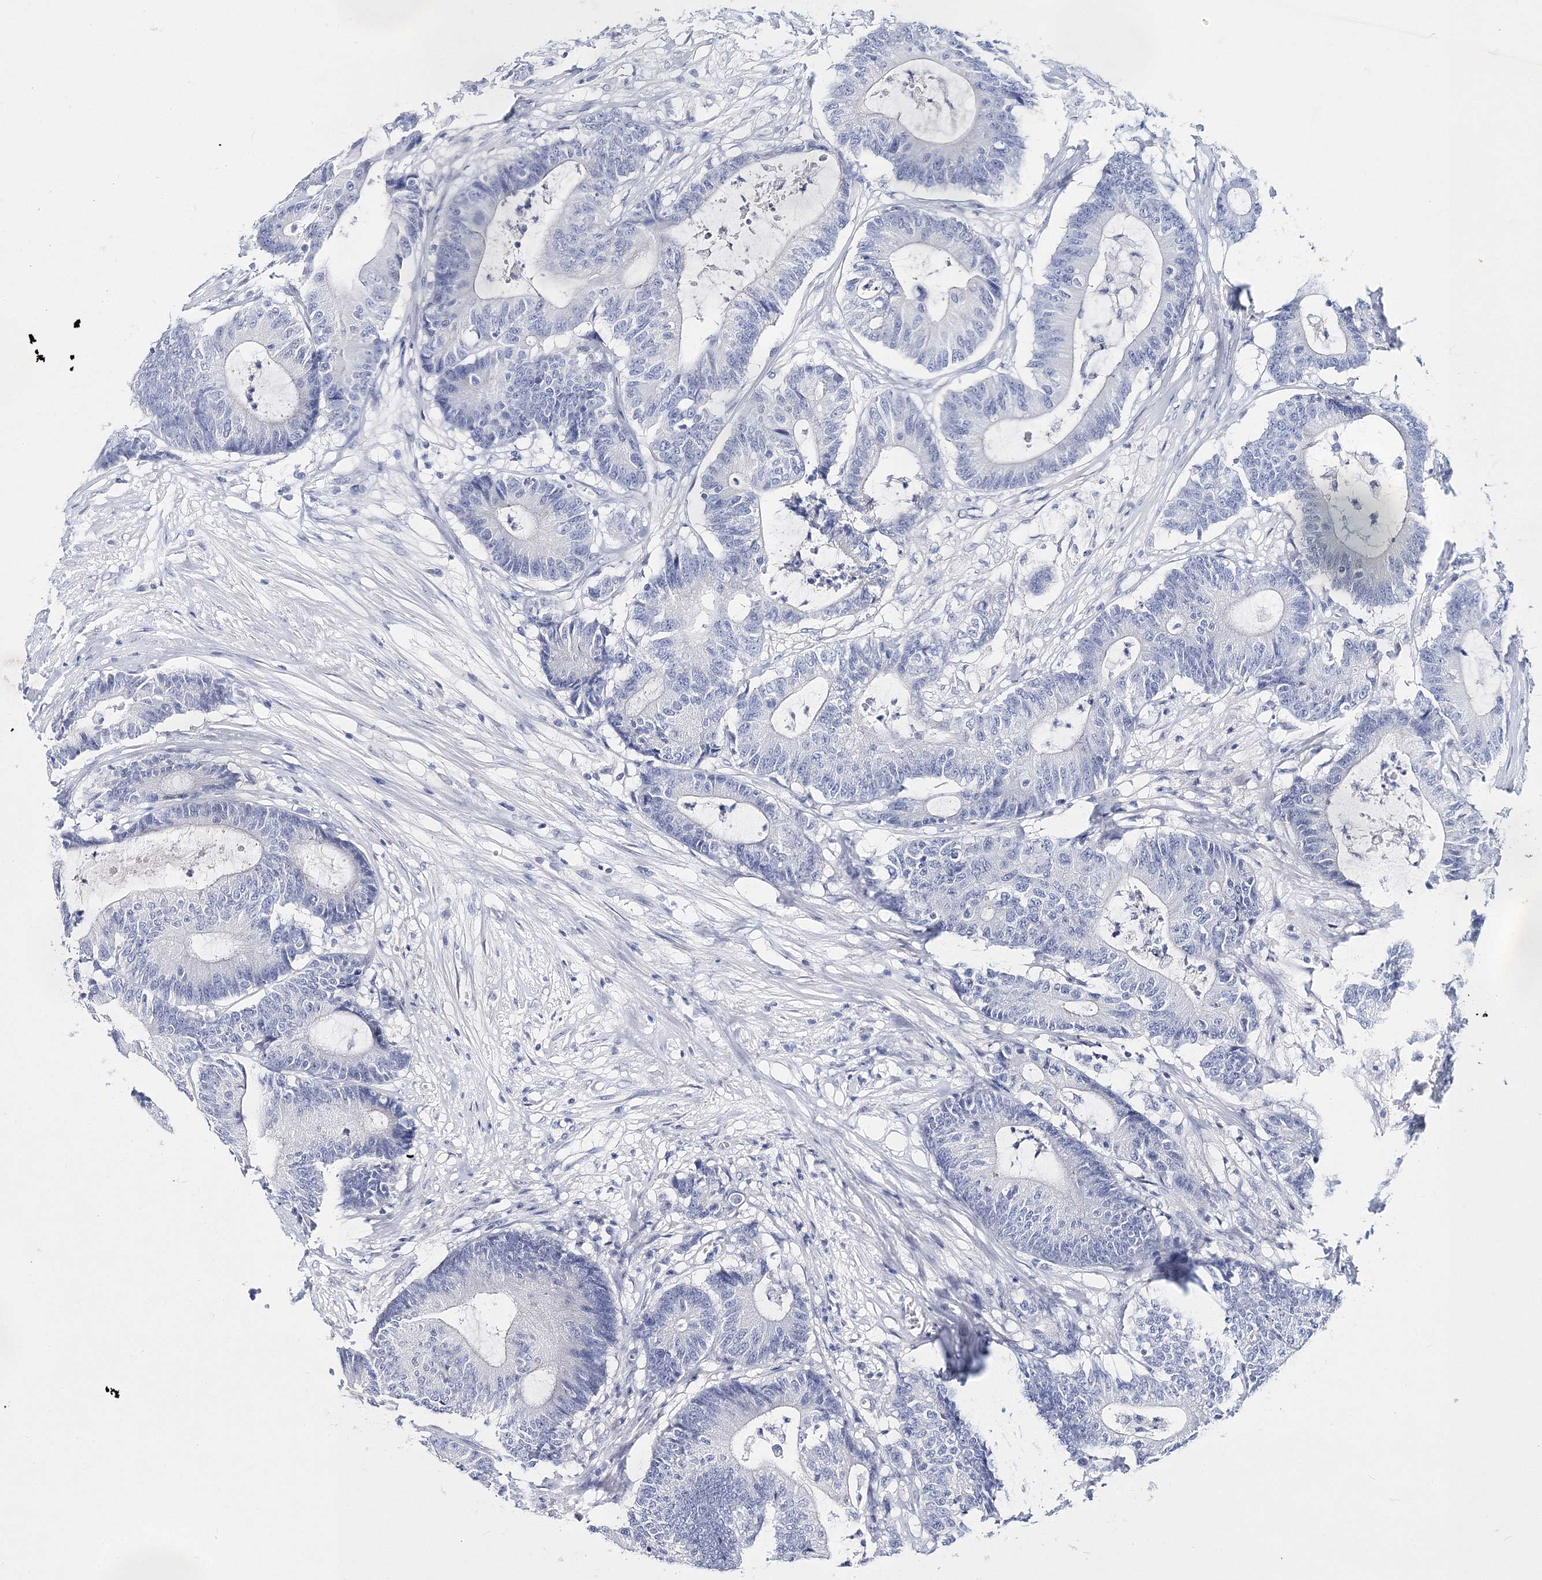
{"staining": {"intensity": "negative", "quantity": "none", "location": "none"}, "tissue": "colorectal cancer", "cell_type": "Tumor cells", "image_type": "cancer", "snomed": [{"axis": "morphology", "description": "Adenocarcinoma, NOS"}, {"axis": "topography", "description": "Colon"}], "caption": "An IHC image of colorectal cancer (adenocarcinoma) is shown. There is no staining in tumor cells of colorectal cancer (adenocarcinoma). (DAB immunohistochemistry, high magnification).", "gene": "MYOZ2", "patient": {"sex": "female", "age": 84}}